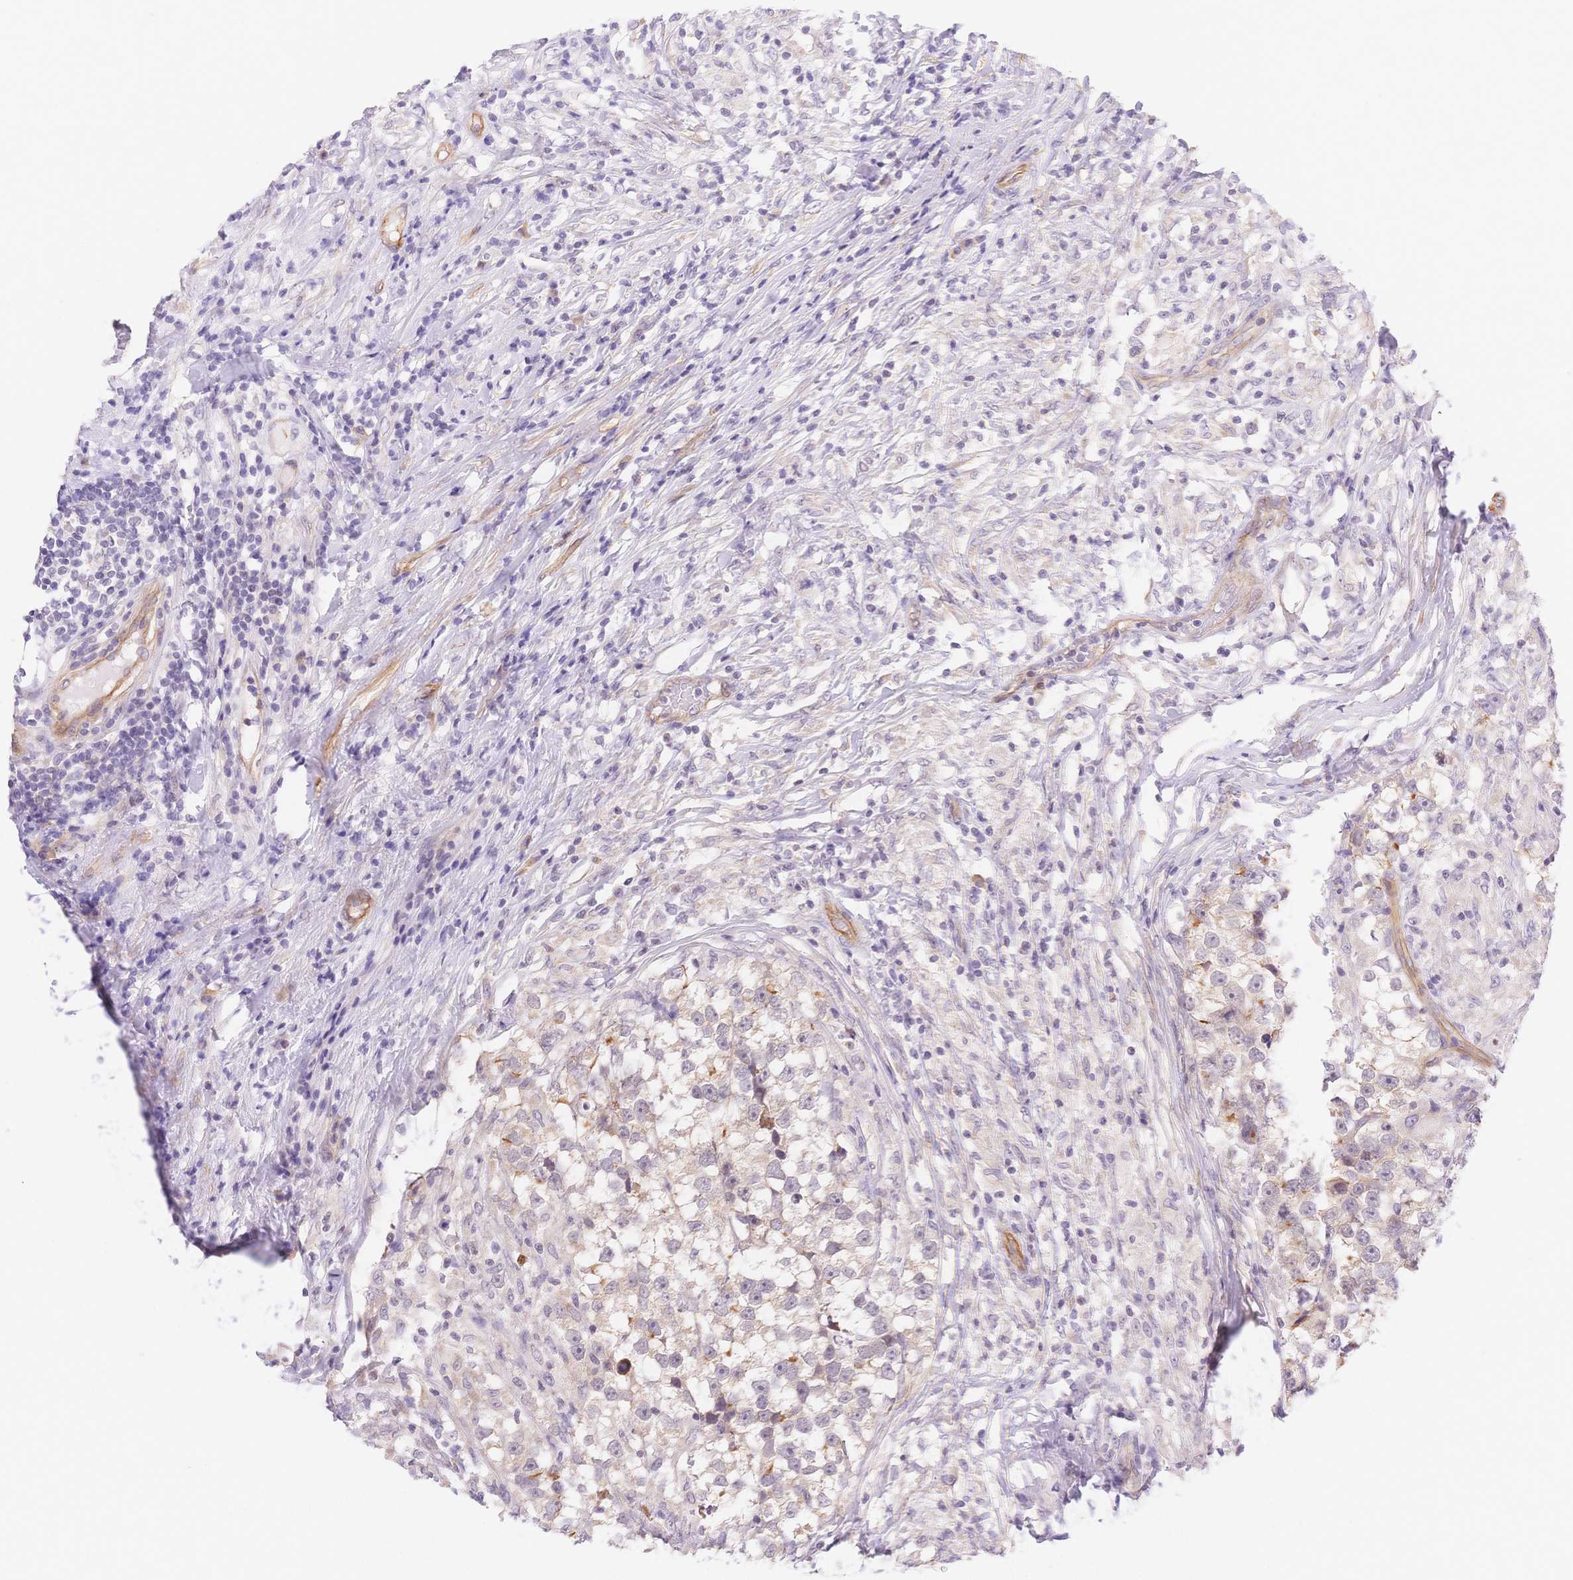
{"staining": {"intensity": "negative", "quantity": "none", "location": "none"}, "tissue": "testis cancer", "cell_type": "Tumor cells", "image_type": "cancer", "snomed": [{"axis": "morphology", "description": "Seminoma, NOS"}, {"axis": "topography", "description": "Testis"}], "caption": "Tumor cells are negative for brown protein staining in seminoma (testis).", "gene": "CSN1S1", "patient": {"sex": "male", "age": 46}}